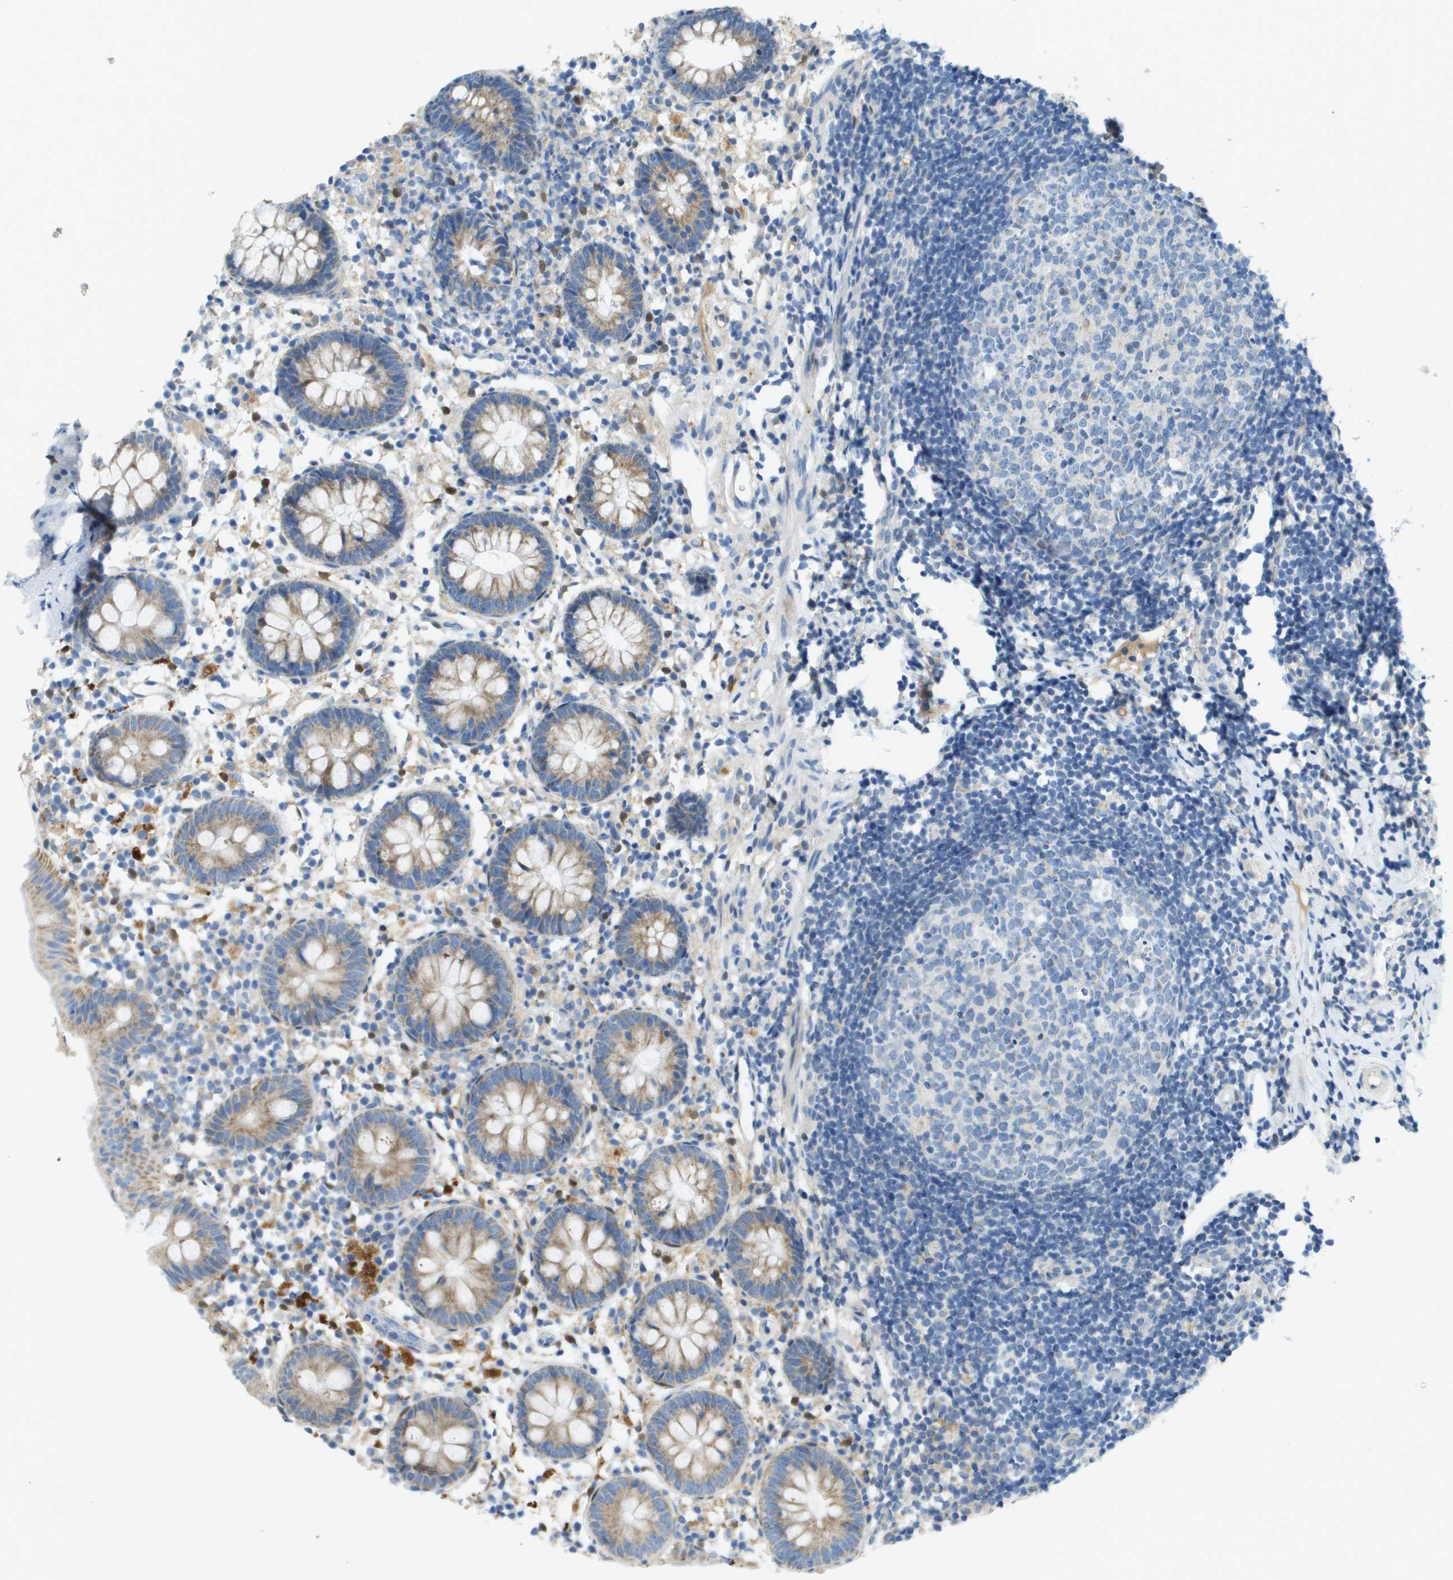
{"staining": {"intensity": "moderate", "quantity": ">75%", "location": "cytoplasmic/membranous"}, "tissue": "appendix", "cell_type": "Glandular cells", "image_type": "normal", "snomed": [{"axis": "morphology", "description": "Normal tissue, NOS"}, {"axis": "topography", "description": "Appendix"}], "caption": "Immunohistochemistry (DAB (3,3'-diaminobenzidine)) staining of unremarkable human appendix exhibits moderate cytoplasmic/membranous protein staining in about >75% of glandular cells.", "gene": "CYGB", "patient": {"sex": "female", "age": 20}}